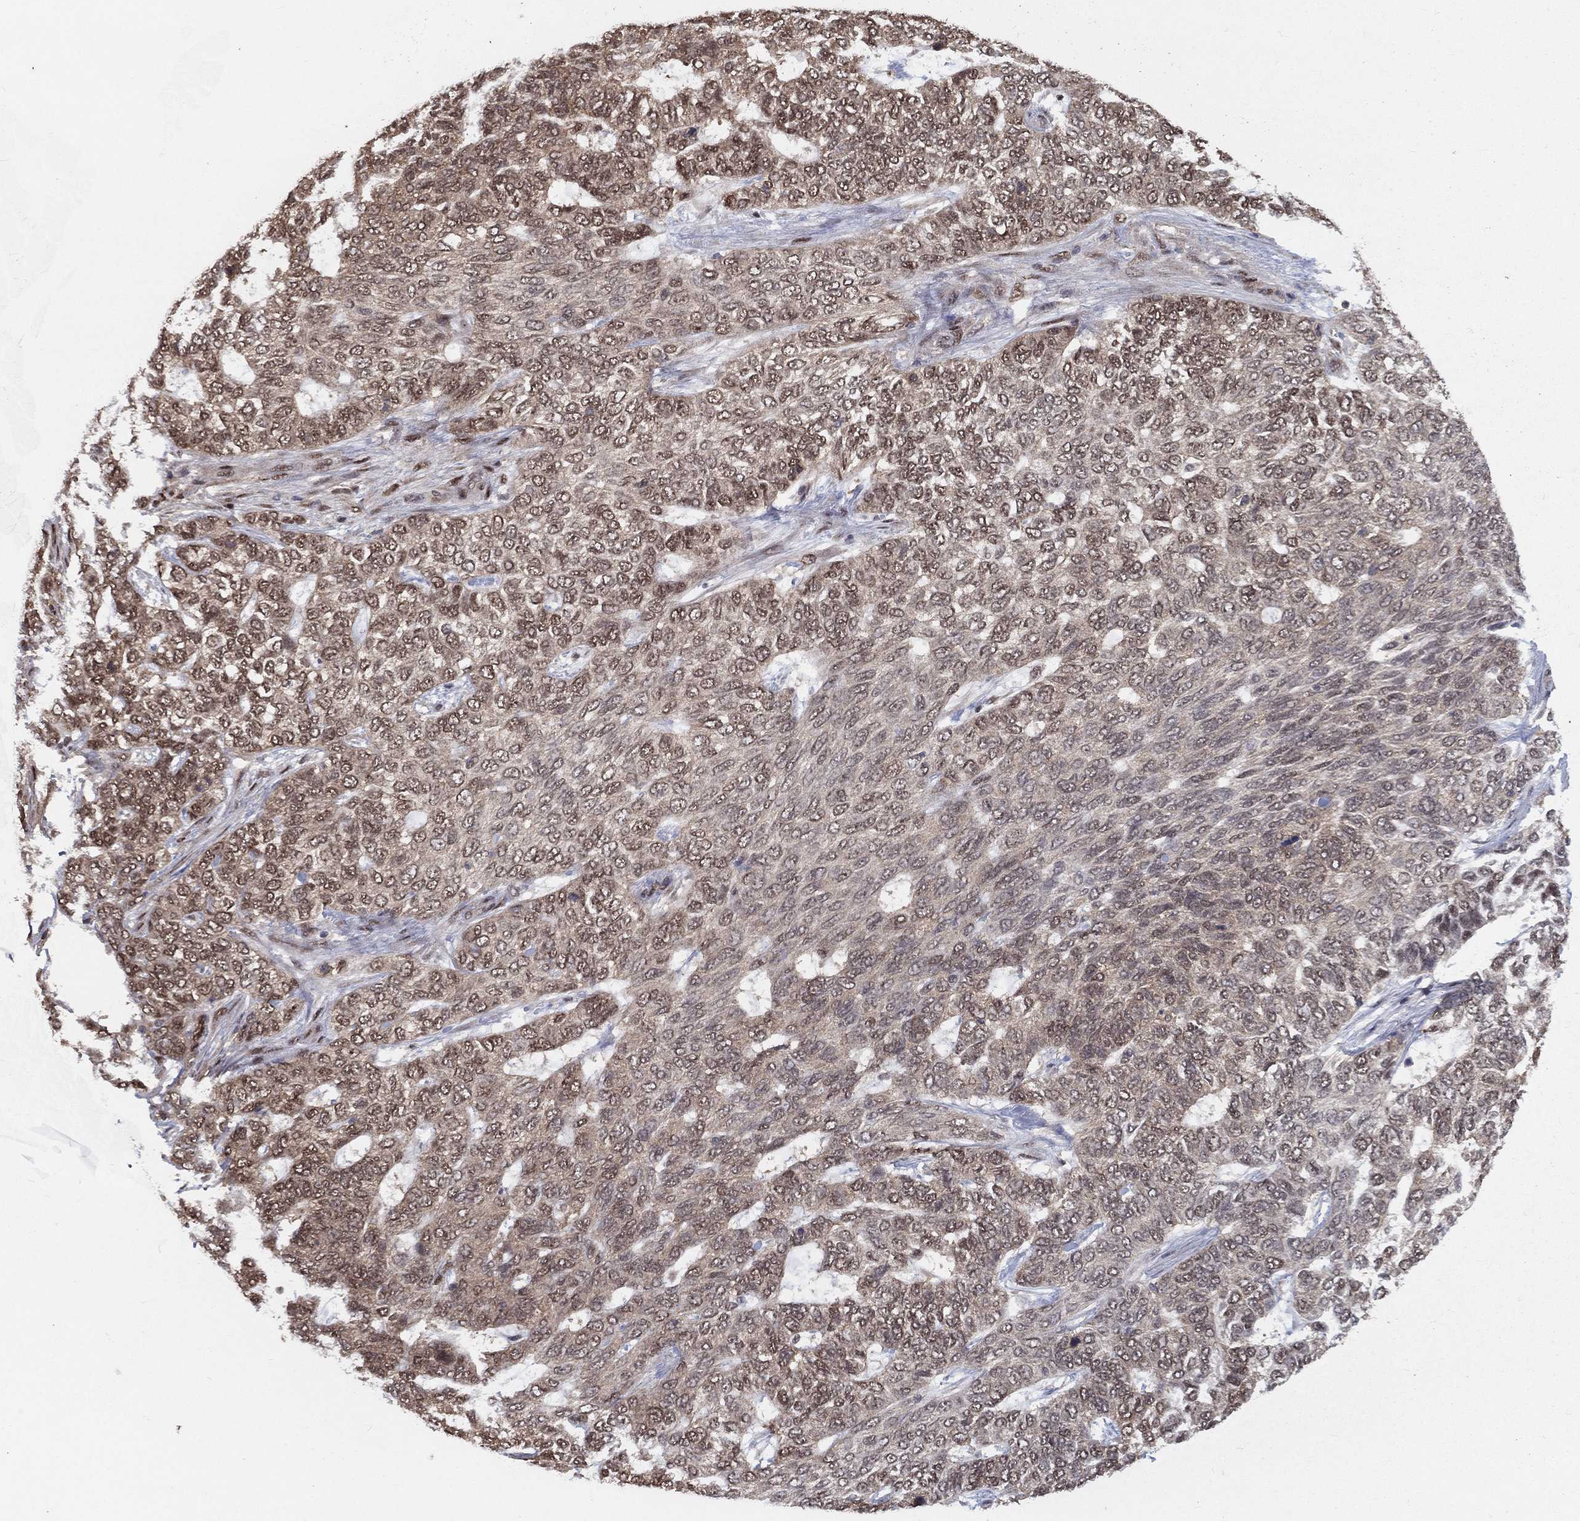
{"staining": {"intensity": "moderate", "quantity": "<25%", "location": "nuclear"}, "tissue": "skin cancer", "cell_type": "Tumor cells", "image_type": "cancer", "snomed": [{"axis": "morphology", "description": "Basal cell carcinoma"}, {"axis": "topography", "description": "Skin"}], "caption": "Immunohistochemical staining of human skin cancer reveals moderate nuclear protein expression in approximately <25% of tumor cells. The protein is stained brown, and the nuclei are stained in blue (DAB (3,3'-diaminobenzidine) IHC with brightfield microscopy, high magnification).", "gene": "CARM1", "patient": {"sex": "female", "age": 65}}